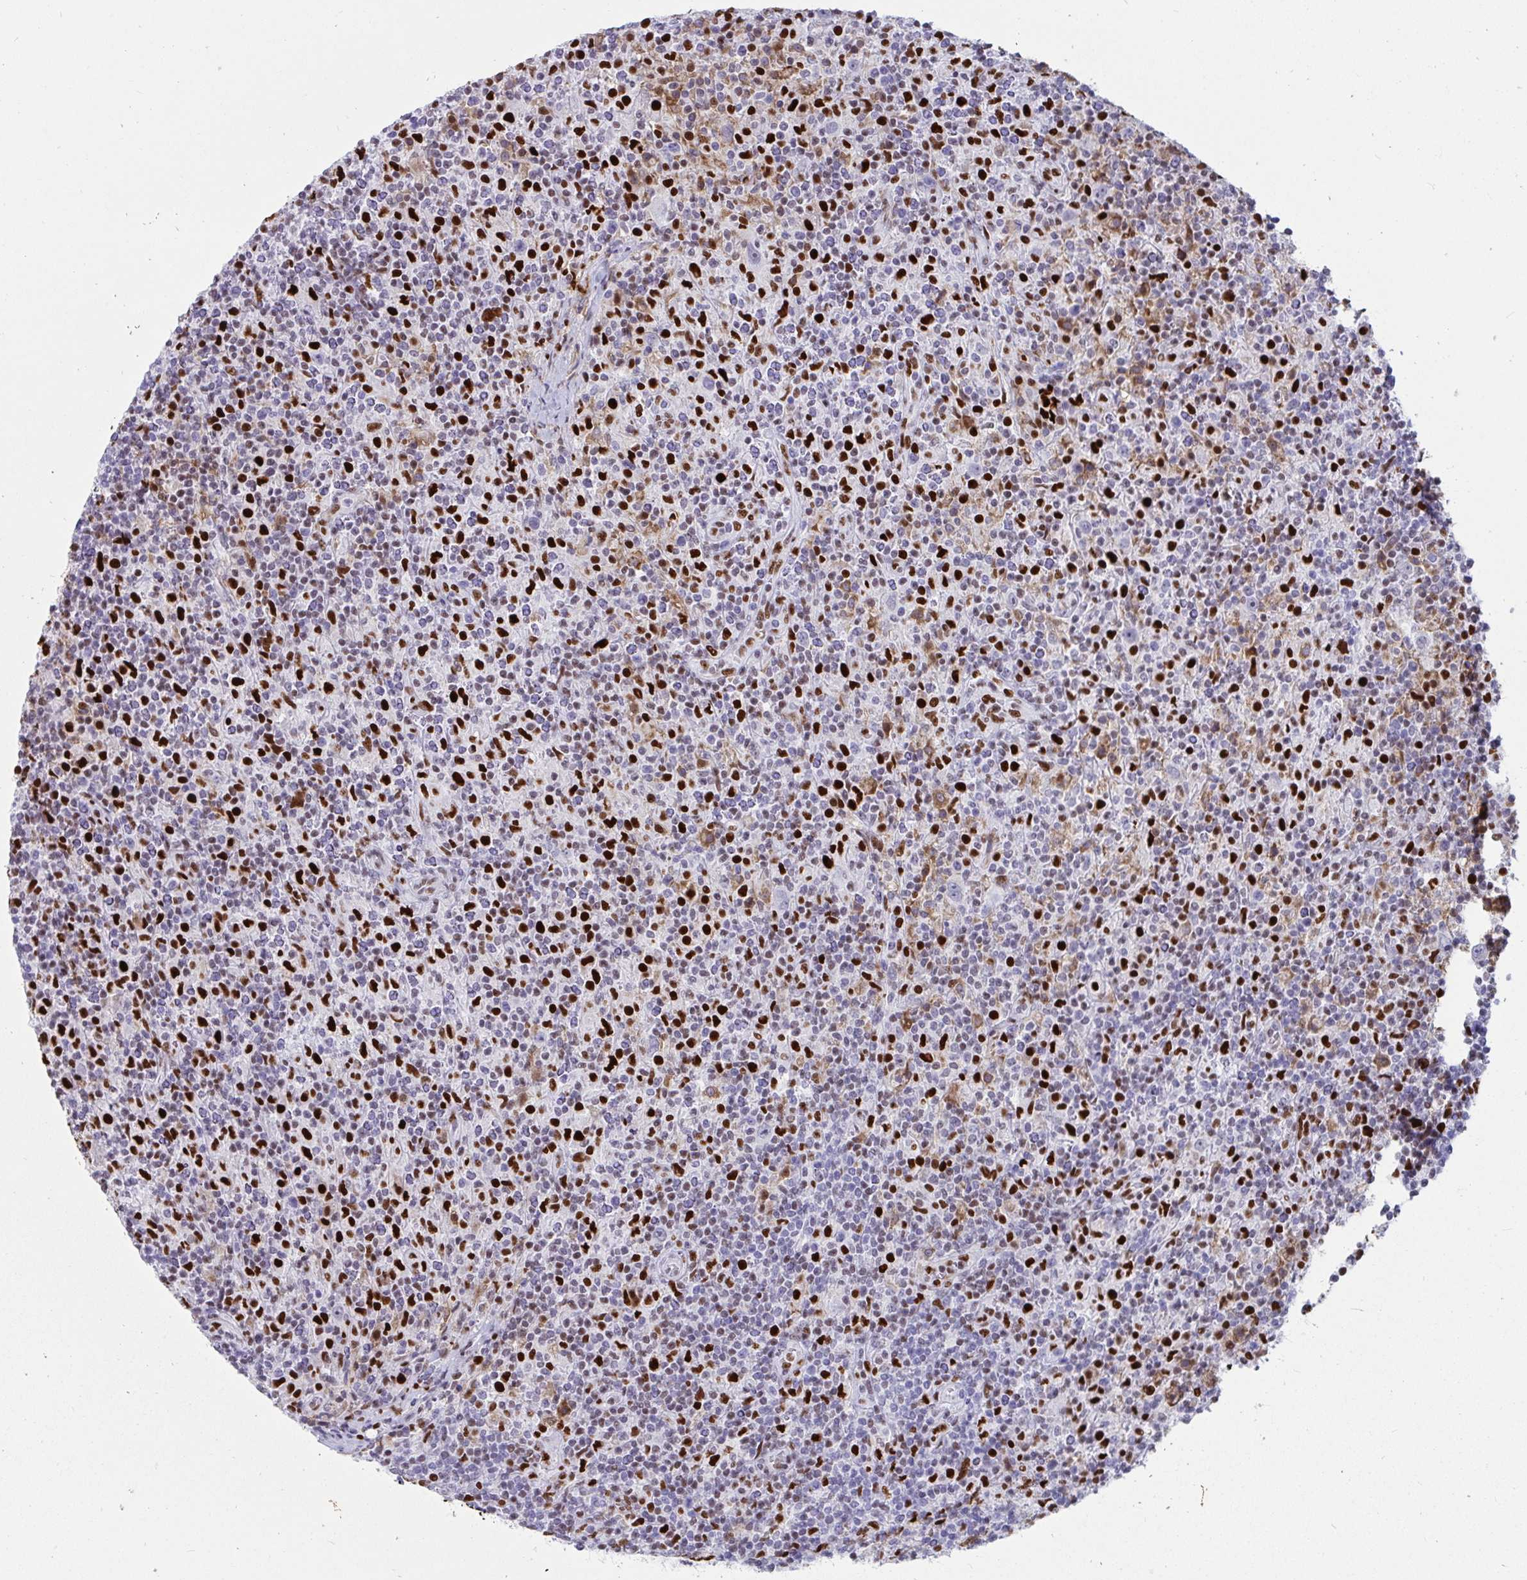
{"staining": {"intensity": "negative", "quantity": "none", "location": "none"}, "tissue": "lymphoma", "cell_type": "Tumor cells", "image_type": "cancer", "snomed": [{"axis": "morphology", "description": "Hodgkin's disease, NOS"}, {"axis": "topography", "description": "Lymph node"}], "caption": "IHC image of Hodgkin's disease stained for a protein (brown), which exhibits no positivity in tumor cells.", "gene": "ZNF586", "patient": {"sex": "male", "age": 70}}